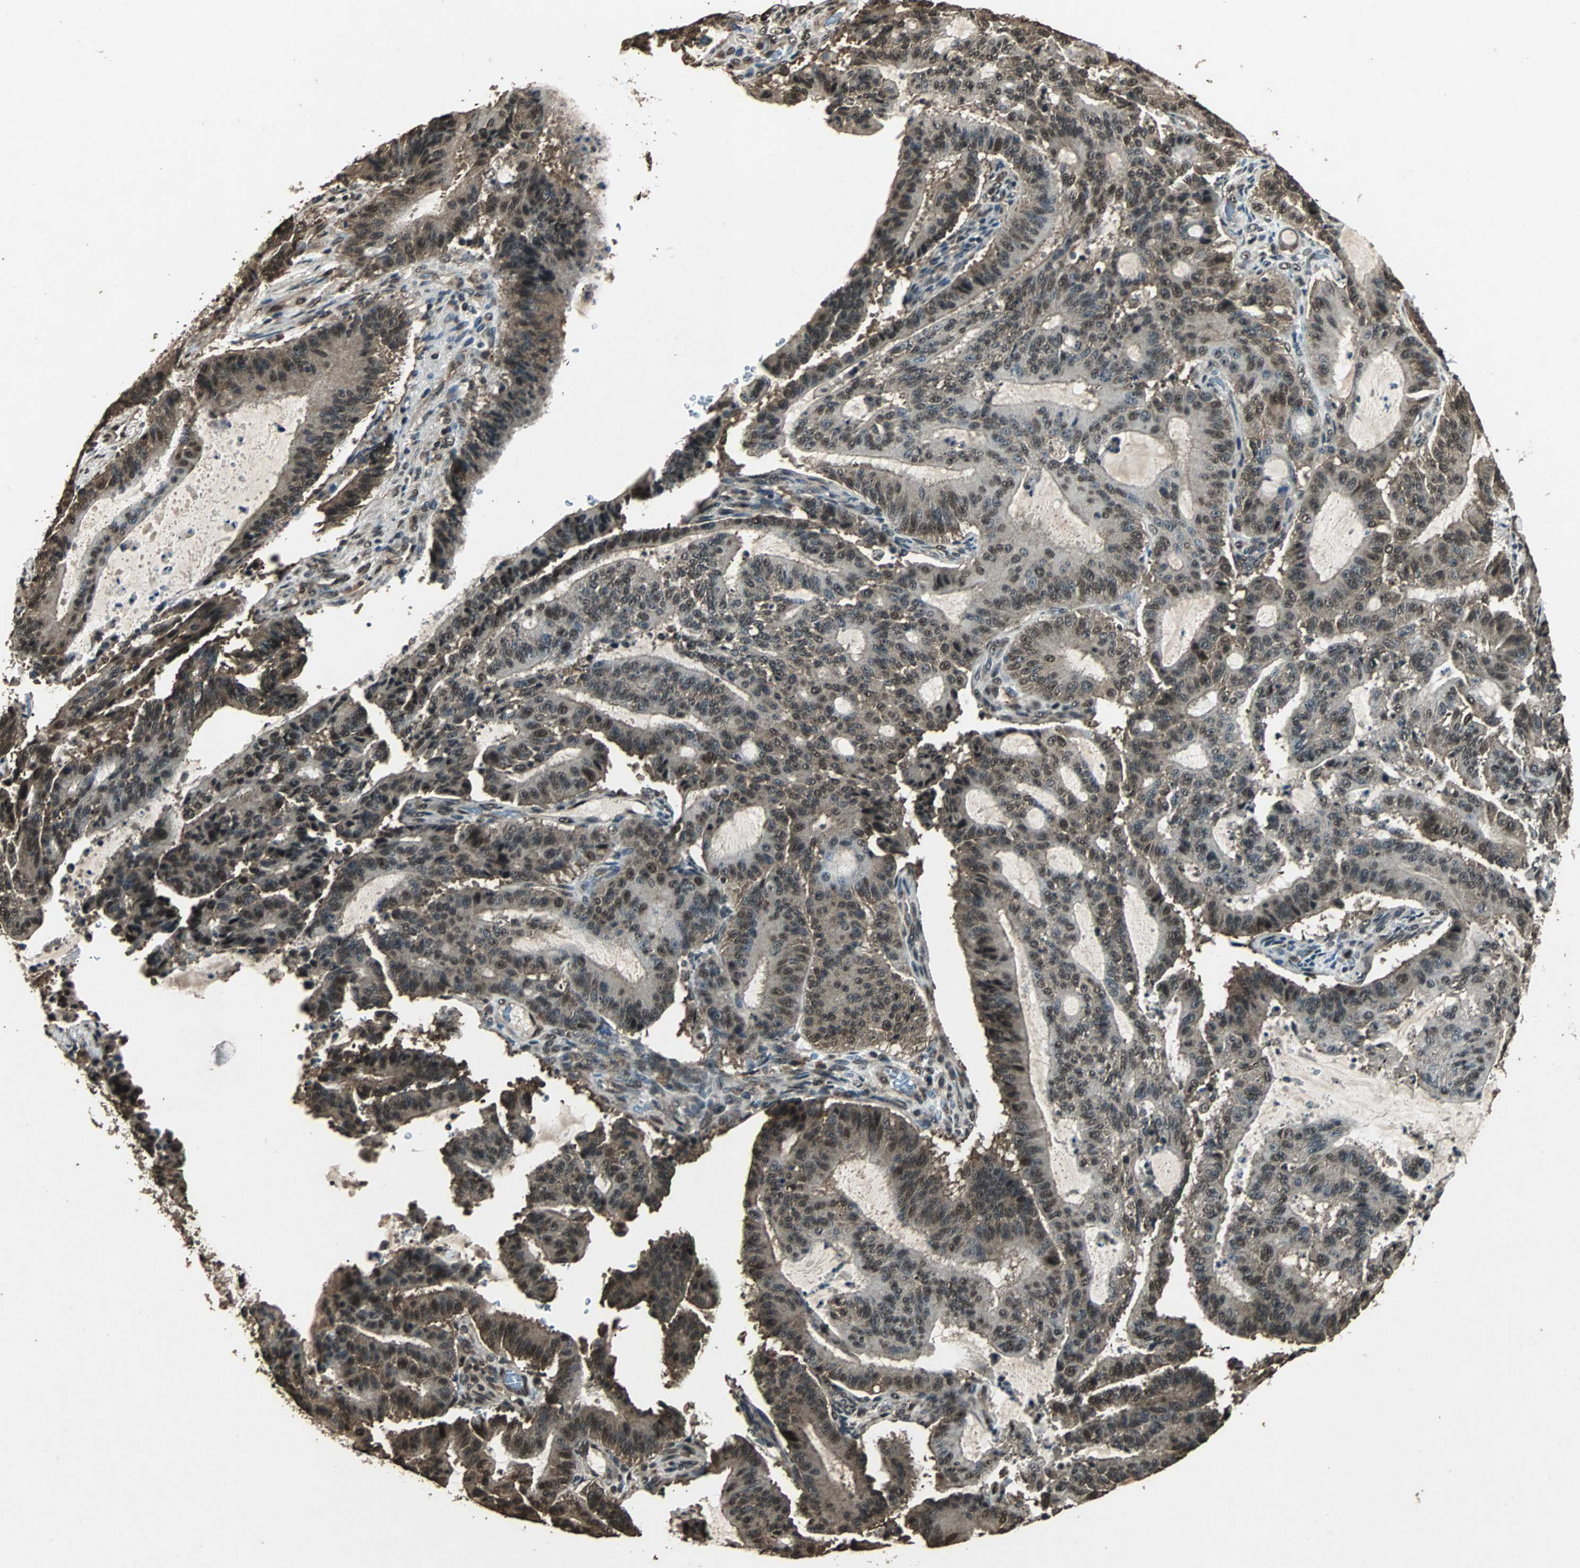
{"staining": {"intensity": "strong", "quantity": "25%-75%", "location": "cytoplasmic/membranous,nuclear"}, "tissue": "liver cancer", "cell_type": "Tumor cells", "image_type": "cancer", "snomed": [{"axis": "morphology", "description": "Cholangiocarcinoma"}, {"axis": "topography", "description": "Liver"}], "caption": "Liver cholangiocarcinoma stained with immunohistochemistry reveals strong cytoplasmic/membranous and nuclear positivity in approximately 25%-75% of tumor cells.", "gene": "PPP1R13B", "patient": {"sex": "female", "age": 73}}